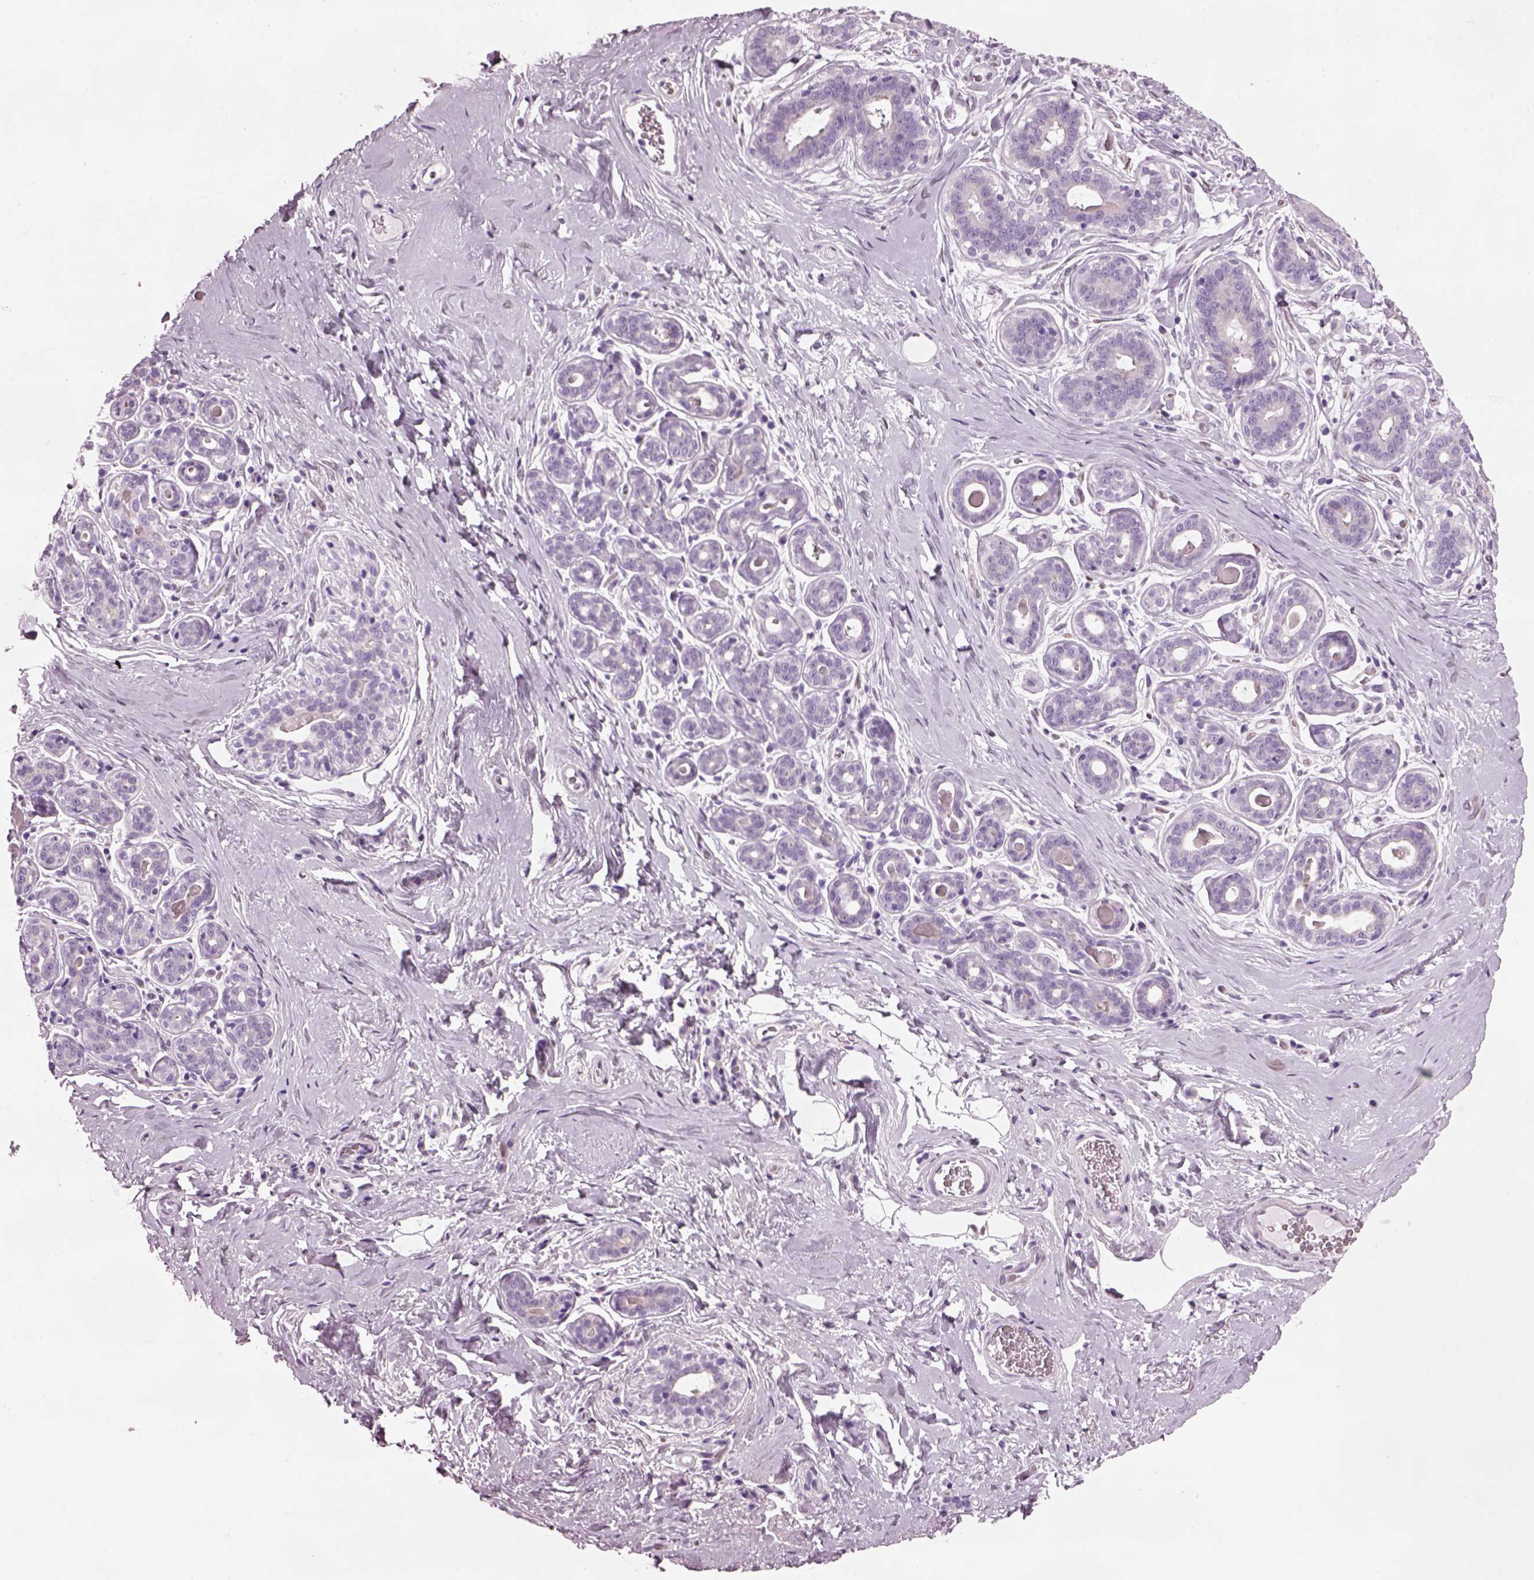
{"staining": {"intensity": "negative", "quantity": "none", "location": "none"}, "tissue": "breast", "cell_type": "Adipocytes", "image_type": "normal", "snomed": [{"axis": "morphology", "description": "Normal tissue, NOS"}, {"axis": "topography", "description": "Skin"}, {"axis": "topography", "description": "Breast"}], "caption": "This is a histopathology image of immunohistochemistry (IHC) staining of benign breast, which shows no expression in adipocytes.", "gene": "PRR9", "patient": {"sex": "female", "age": 43}}